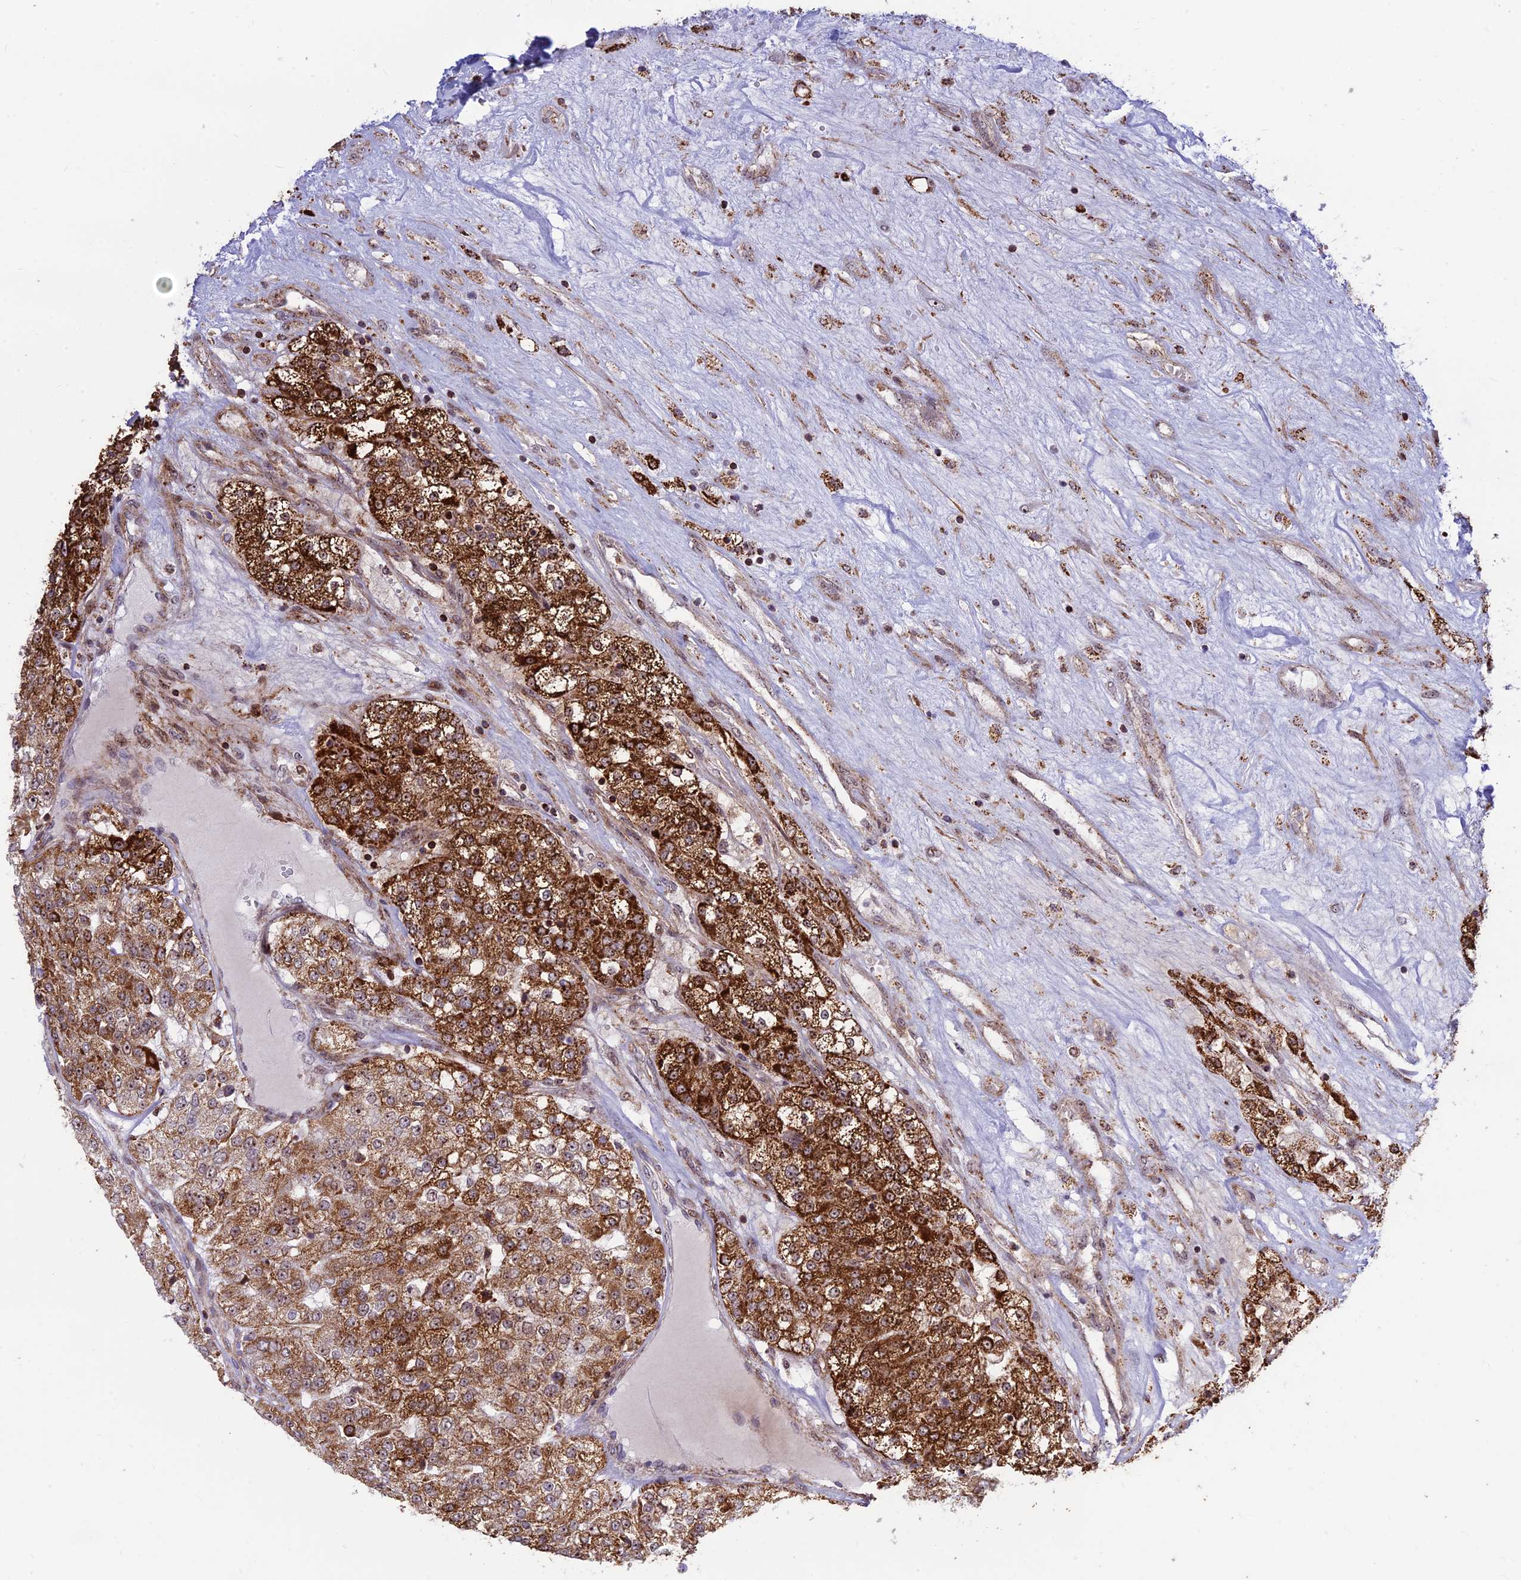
{"staining": {"intensity": "strong", "quantity": ">75%", "location": "cytoplasmic/membranous"}, "tissue": "renal cancer", "cell_type": "Tumor cells", "image_type": "cancer", "snomed": [{"axis": "morphology", "description": "Adenocarcinoma, NOS"}, {"axis": "topography", "description": "Kidney"}], "caption": "Immunohistochemistry (IHC) image of neoplastic tissue: human renal cancer stained using immunohistochemistry shows high levels of strong protein expression localized specifically in the cytoplasmic/membranous of tumor cells, appearing as a cytoplasmic/membranous brown color.", "gene": "POLR1G", "patient": {"sex": "female", "age": 63}}